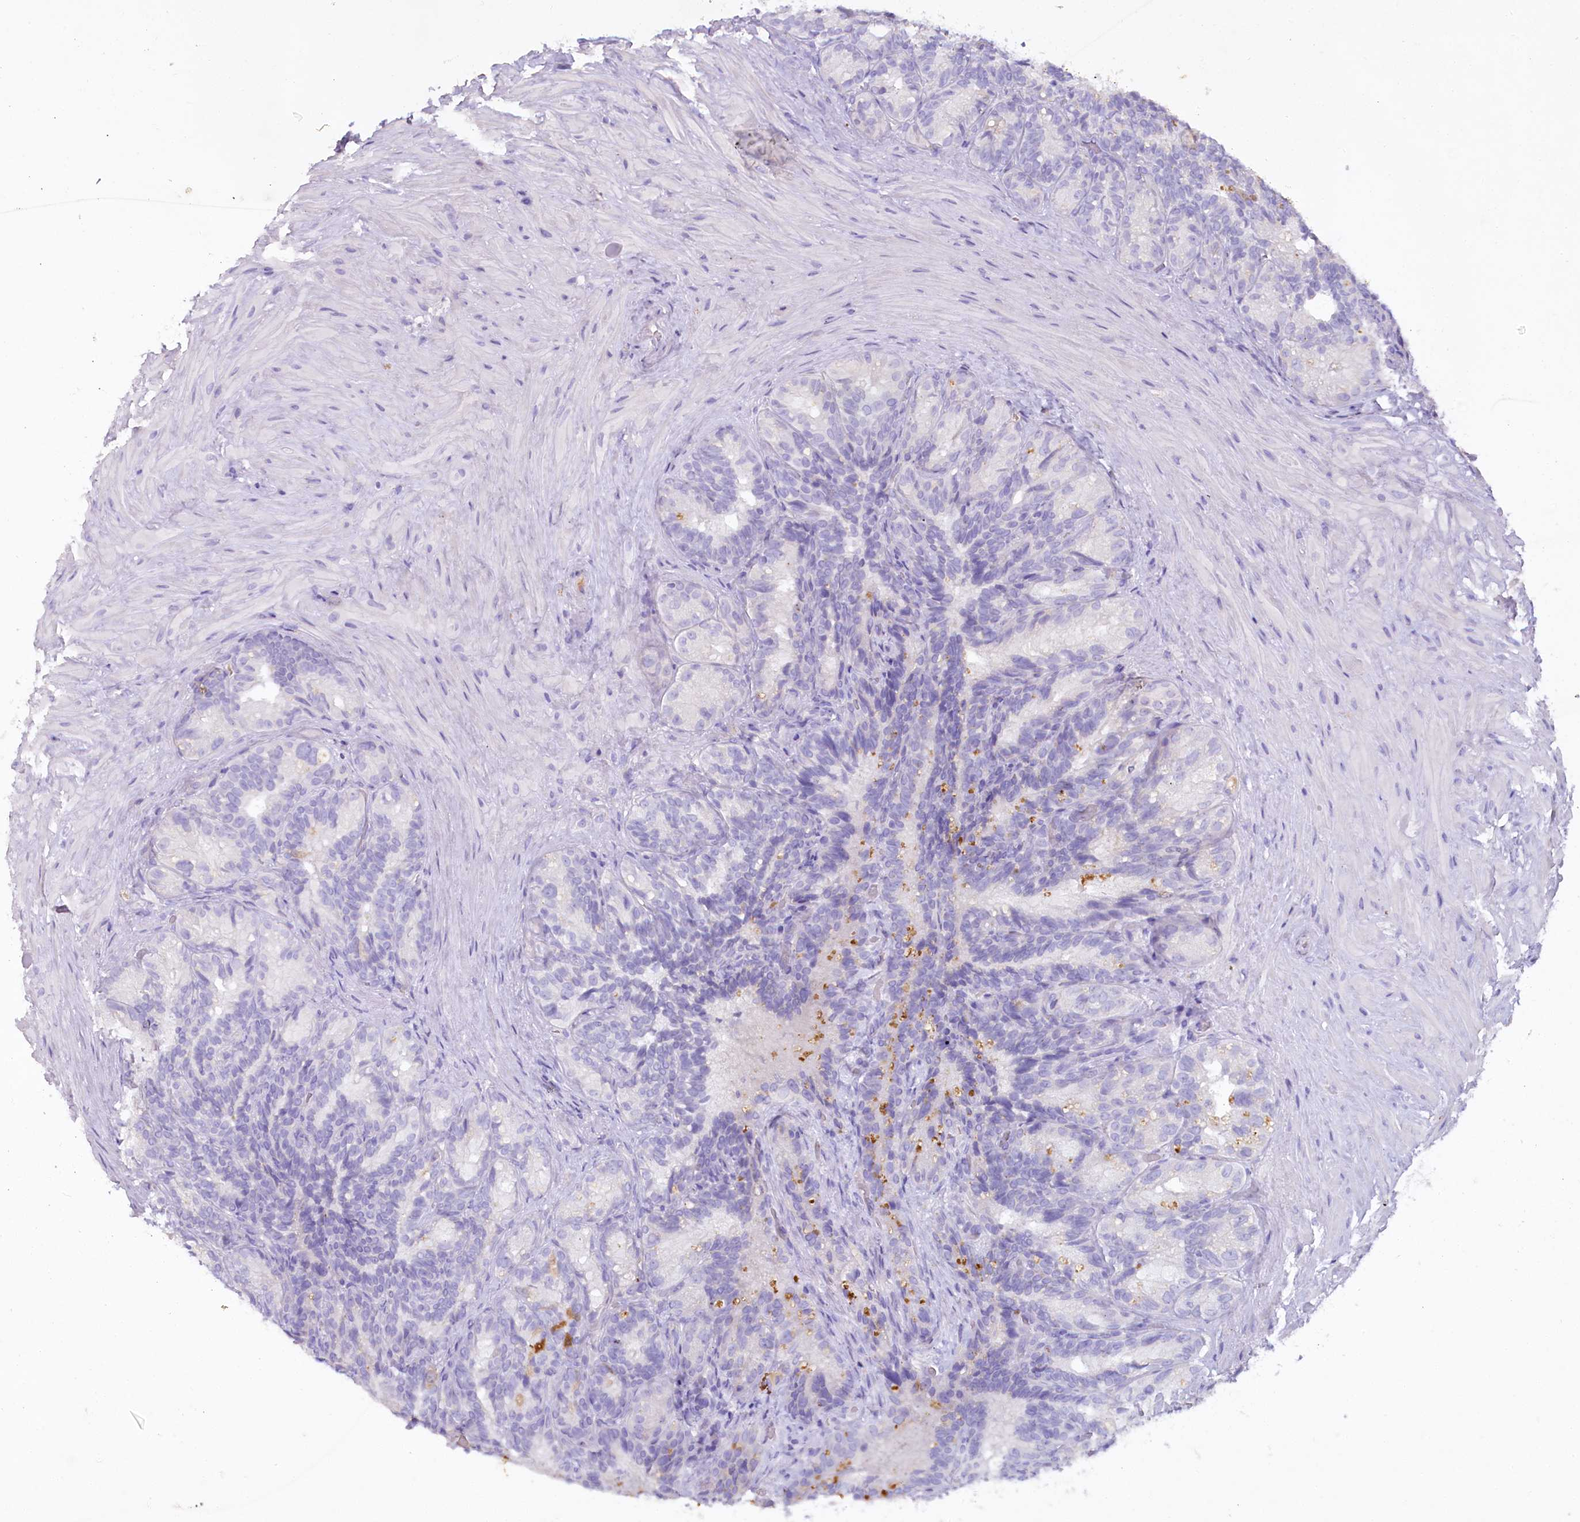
{"staining": {"intensity": "negative", "quantity": "none", "location": "none"}, "tissue": "seminal vesicle", "cell_type": "Glandular cells", "image_type": "normal", "snomed": [{"axis": "morphology", "description": "Normal tissue, NOS"}, {"axis": "topography", "description": "Seminal veicle"}], "caption": "High magnification brightfield microscopy of normal seminal vesicle stained with DAB (brown) and counterstained with hematoxylin (blue): glandular cells show no significant positivity.", "gene": "HPD", "patient": {"sex": "male", "age": 60}}